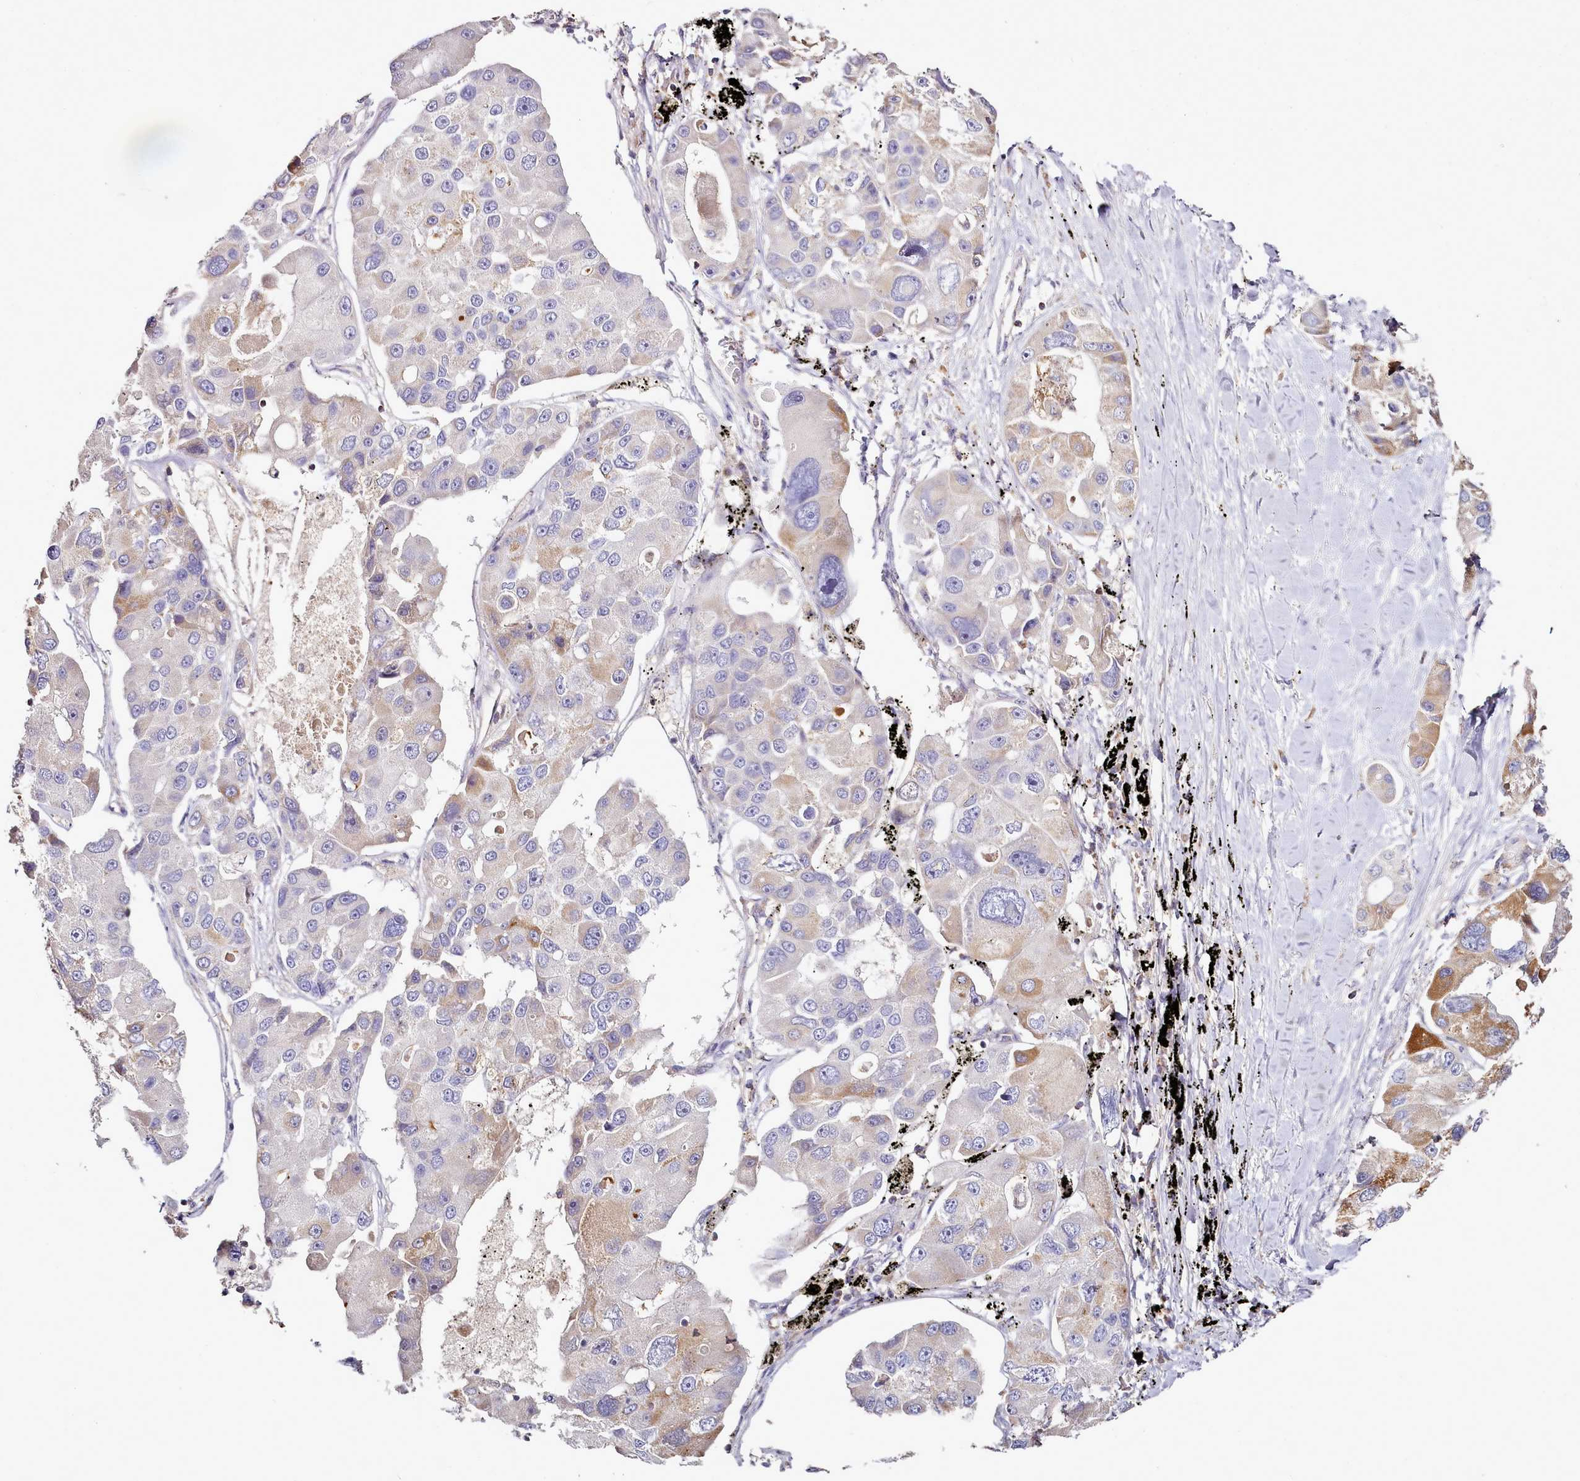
{"staining": {"intensity": "strong", "quantity": "<25%", "location": "cytoplasmic/membranous"}, "tissue": "lung cancer", "cell_type": "Tumor cells", "image_type": "cancer", "snomed": [{"axis": "morphology", "description": "Adenocarcinoma, NOS"}, {"axis": "topography", "description": "Lung"}], "caption": "An image of human lung adenocarcinoma stained for a protein demonstrates strong cytoplasmic/membranous brown staining in tumor cells.", "gene": "ACSS1", "patient": {"sex": "female", "age": 54}}